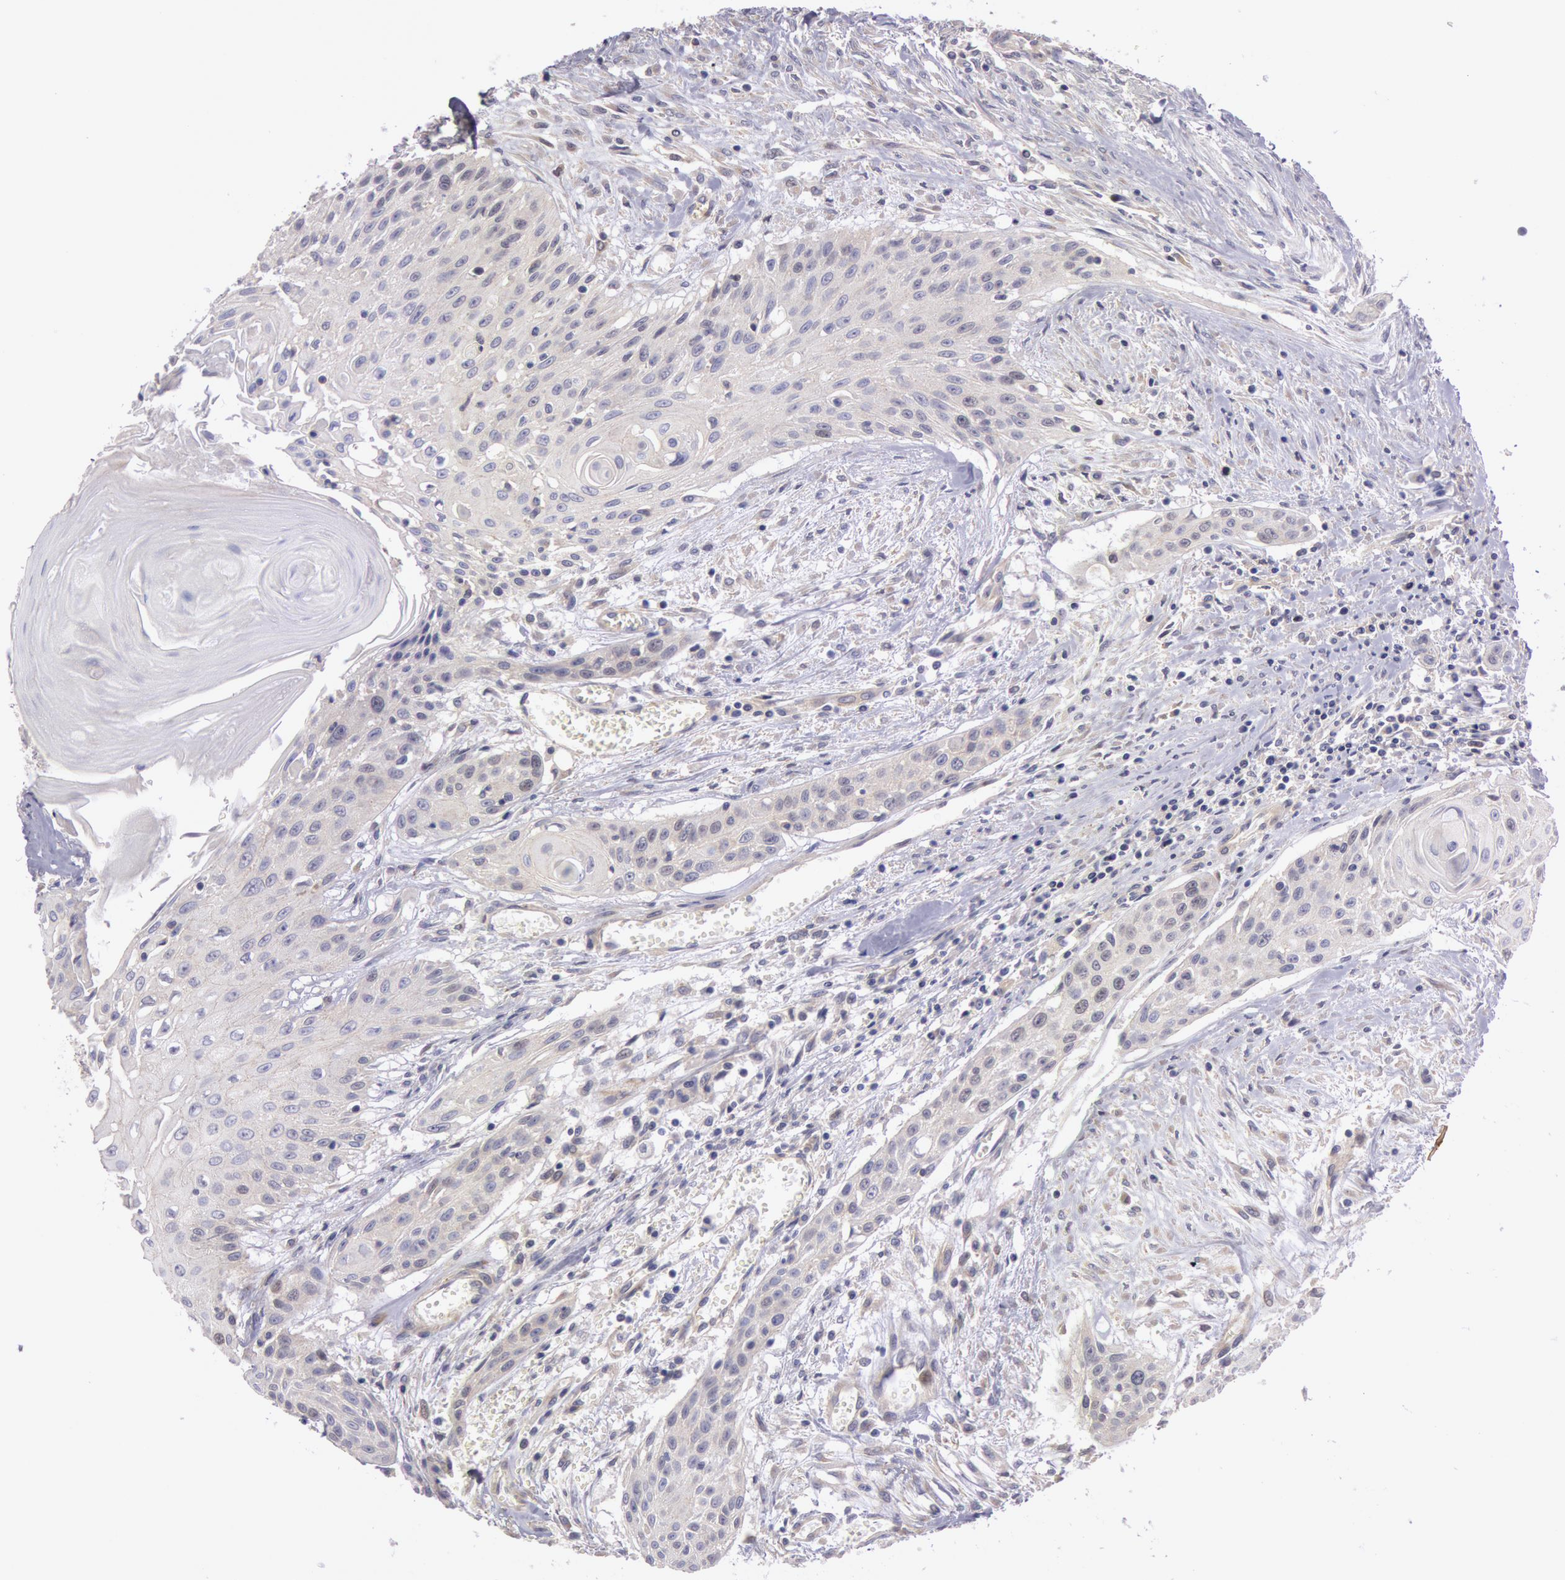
{"staining": {"intensity": "negative", "quantity": "none", "location": "none"}, "tissue": "head and neck cancer", "cell_type": "Tumor cells", "image_type": "cancer", "snomed": [{"axis": "morphology", "description": "Squamous cell carcinoma, NOS"}, {"axis": "morphology", "description": "Squamous cell carcinoma, metastatic, NOS"}, {"axis": "topography", "description": "Lymph node"}, {"axis": "topography", "description": "Salivary gland"}, {"axis": "topography", "description": "Head-Neck"}], "caption": "Immunohistochemistry (IHC) of human head and neck cancer displays no positivity in tumor cells. (Stains: DAB (3,3'-diaminobenzidine) immunohistochemistry with hematoxylin counter stain, Microscopy: brightfield microscopy at high magnification).", "gene": "AMOTL1", "patient": {"sex": "female", "age": 74}}